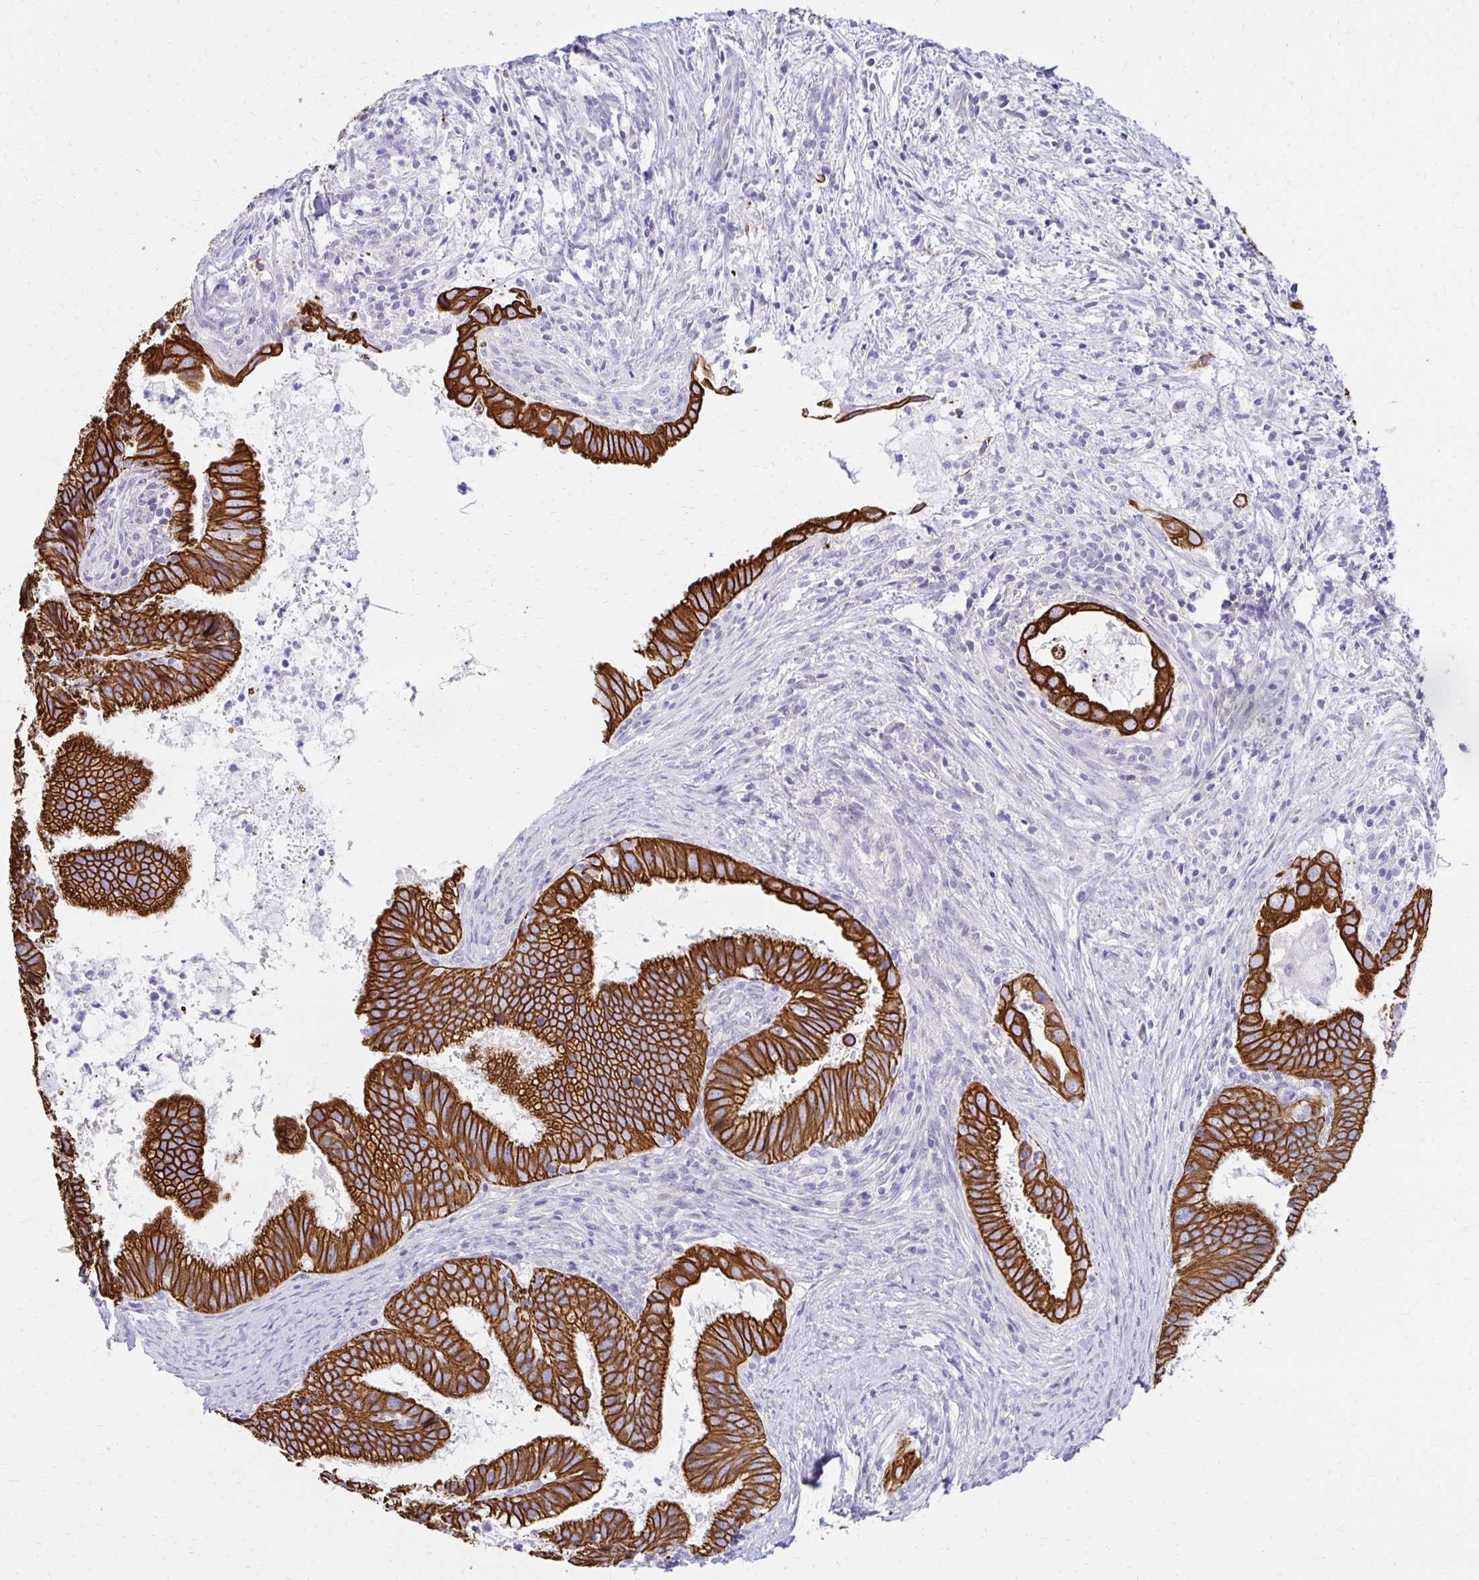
{"staining": {"intensity": "strong", "quantity": ">75%", "location": "cytoplasmic/membranous"}, "tissue": "cervical cancer", "cell_type": "Tumor cells", "image_type": "cancer", "snomed": [{"axis": "morphology", "description": "Adenocarcinoma, NOS"}, {"axis": "topography", "description": "Cervix"}], "caption": "Protein analysis of cervical adenocarcinoma tissue demonstrates strong cytoplasmic/membranous staining in about >75% of tumor cells. The protein is stained brown, and the nuclei are stained in blue (DAB IHC with brightfield microscopy, high magnification).", "gene": "C1QTNF2", "patient": {"sex": "female", "age": 56}}